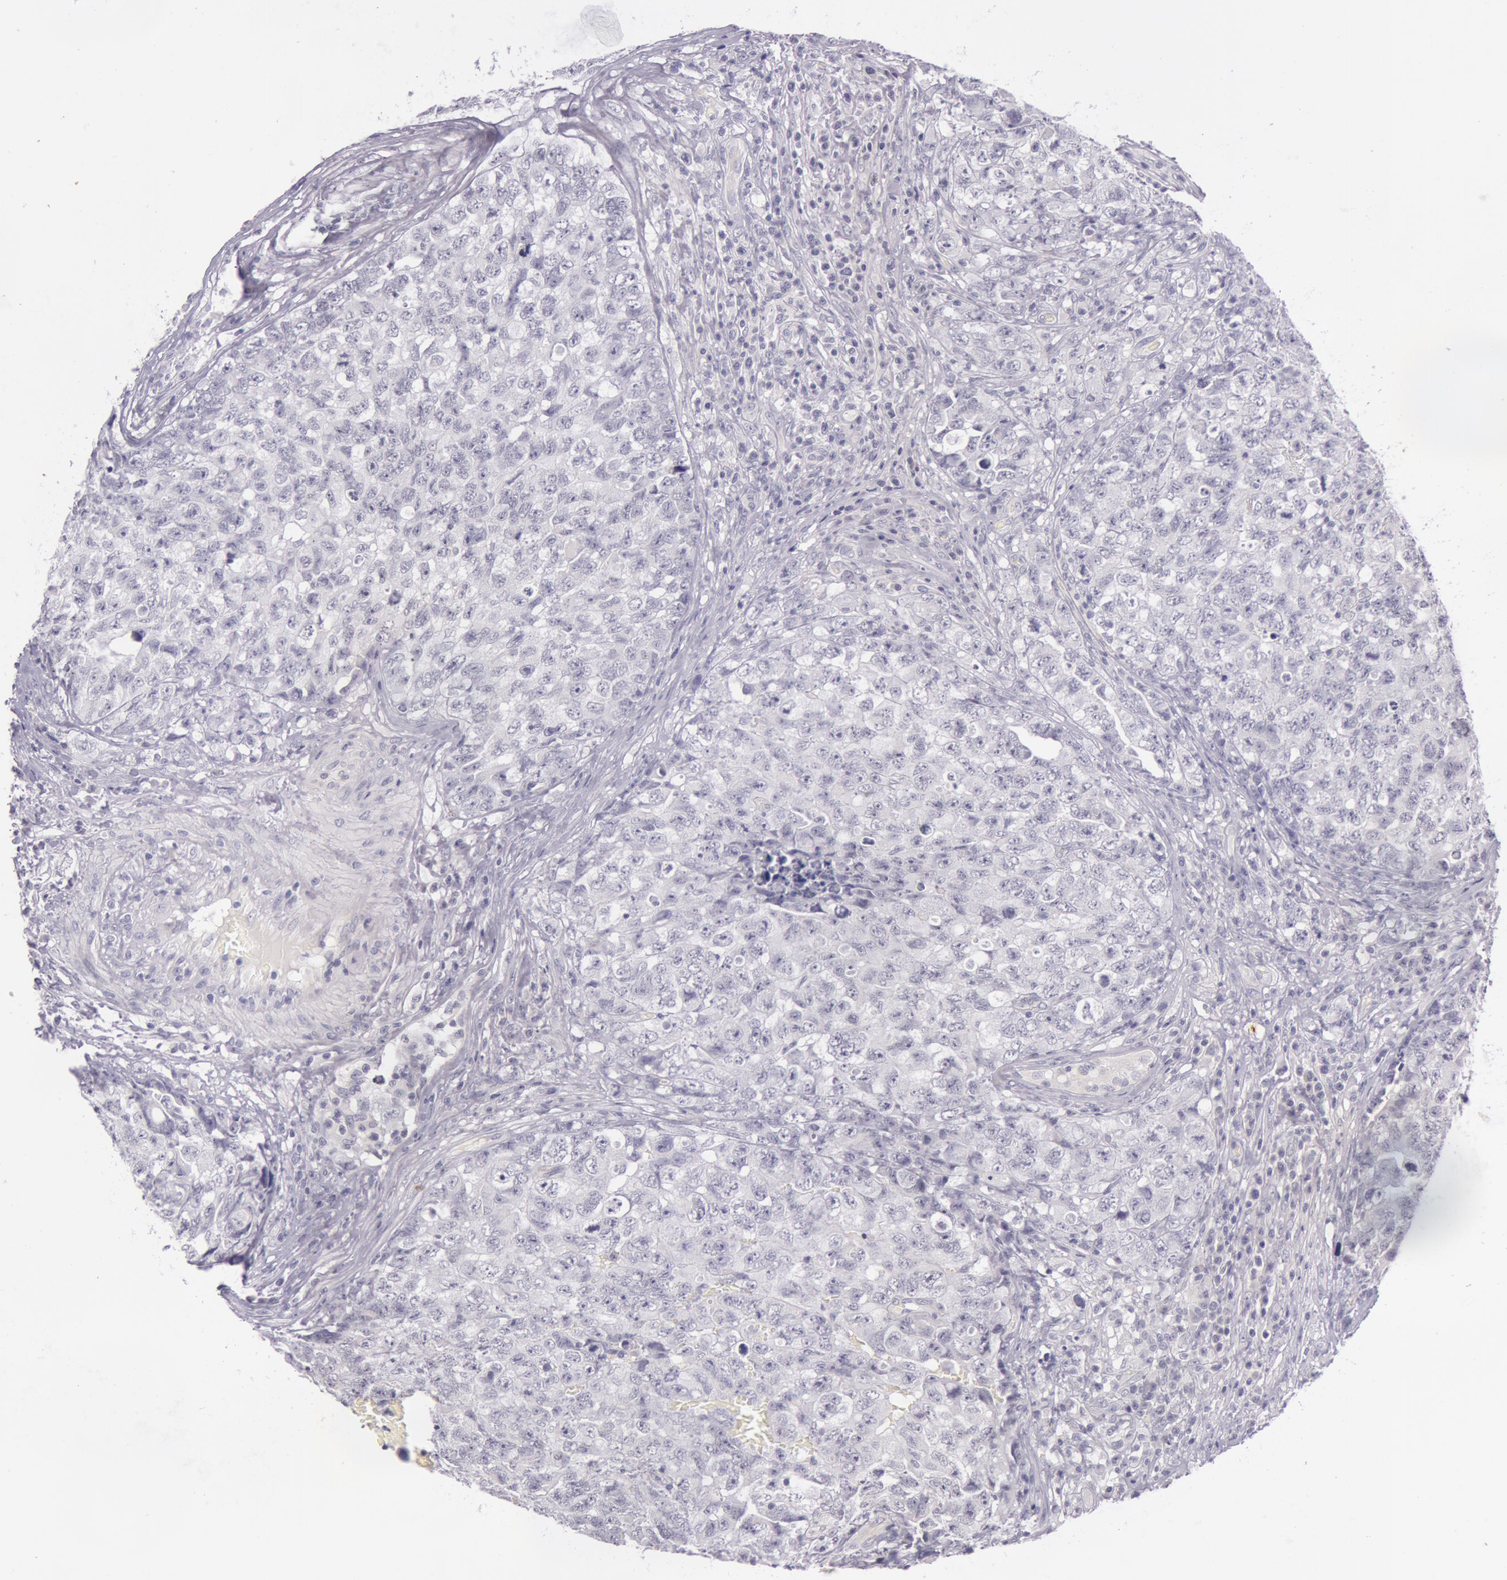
{"staining": {"intensity": "negative", "quantity": "none", "location": "none"}, "tissue": "testis cancer", "cell_type": "Tumor cells", "image_type": "cancer", "snomed": [{"axis": "morphology", "description": "Carcinoma, Embryonal, NOS"}, {"axis": "topography", "description": "Testis"}], "caption": "Immunohistochemistry histopathology image of testis cancer (embryonal carcinoma) stained for a protein (brown), which shows no expression in tumor cells.", "gene": "RBMY1F", "patient": {"sex": "male", "age": 31}}